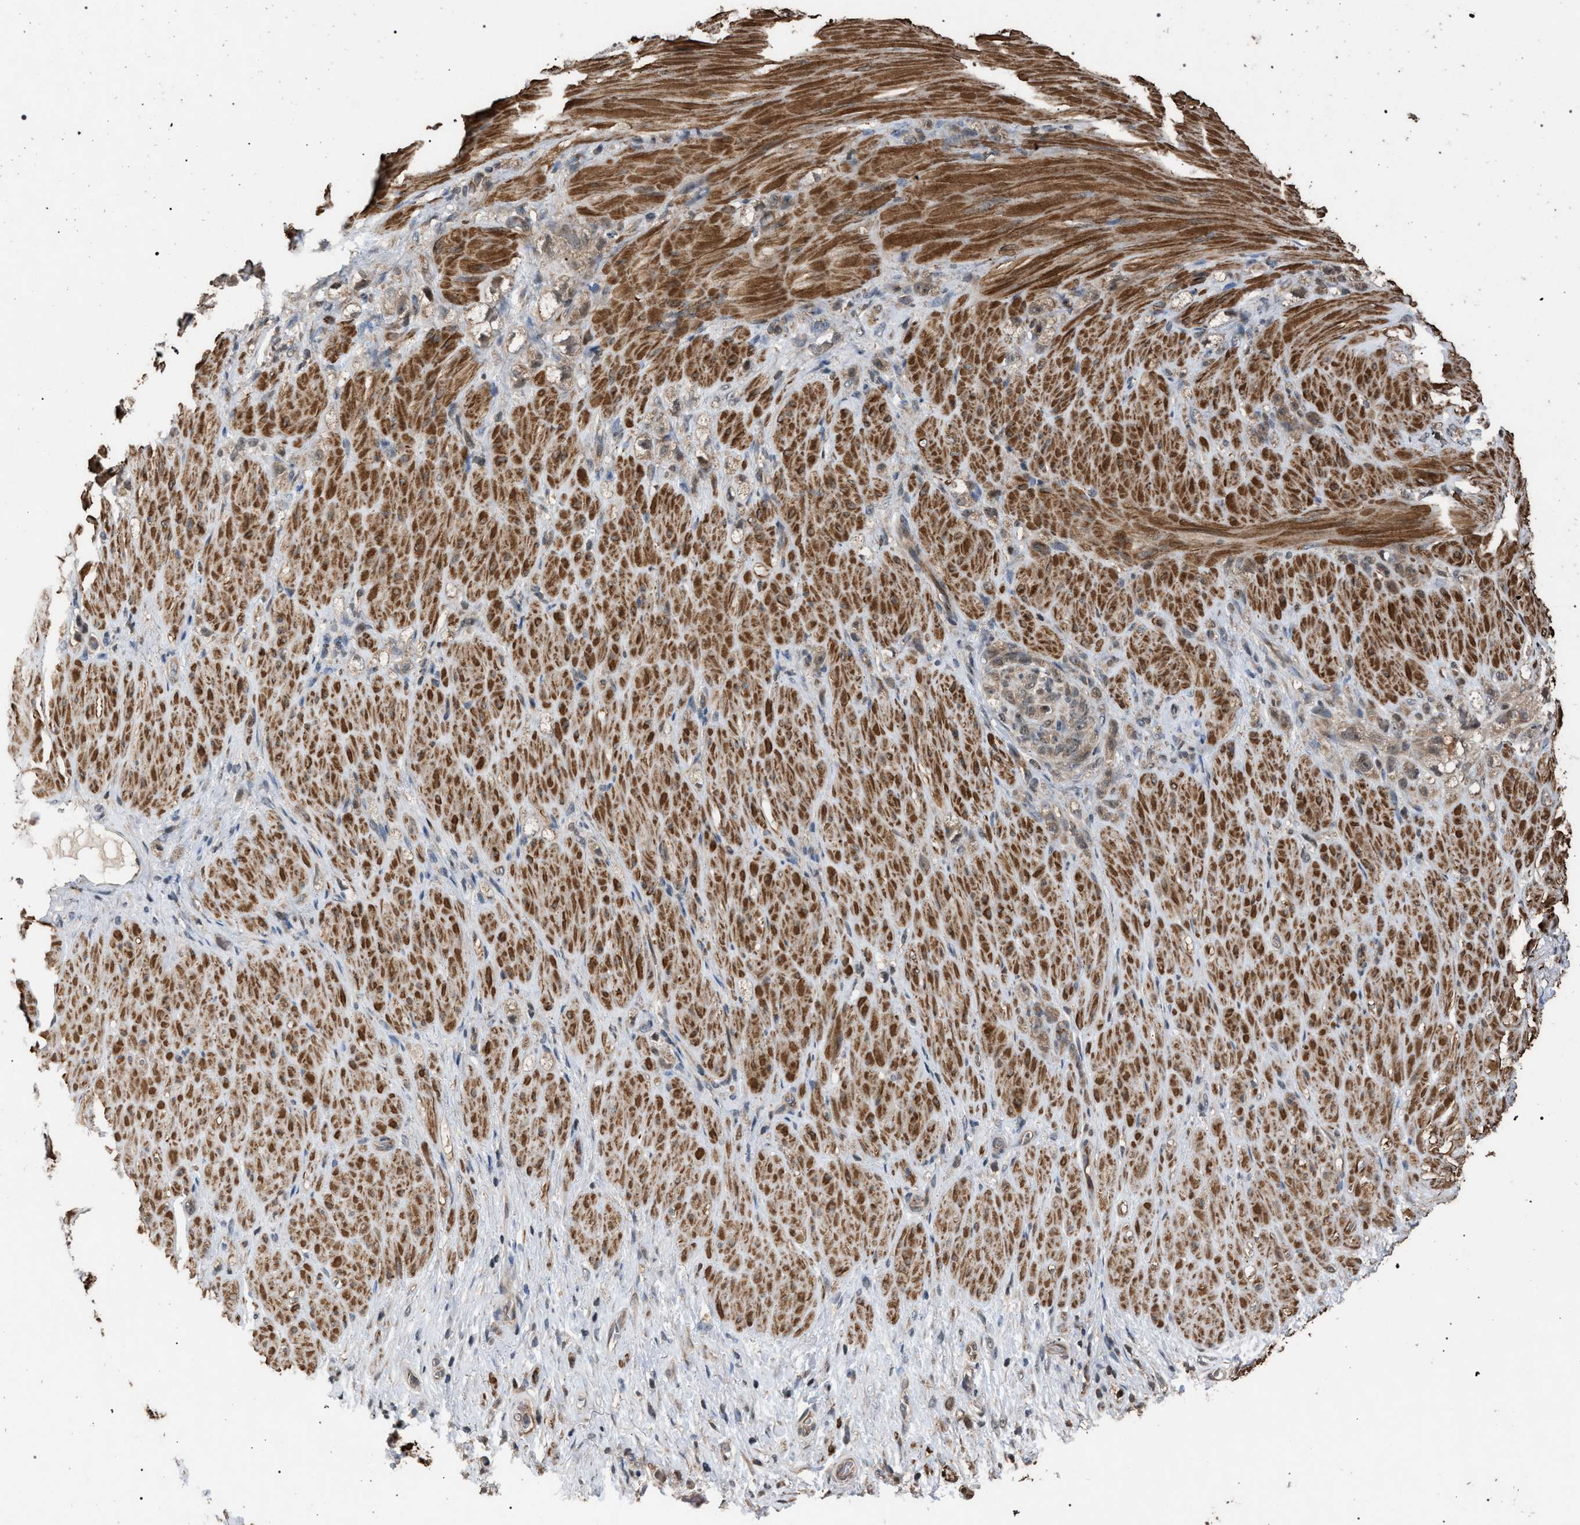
{"staining": {"intensity": "weak", "quantity": ">75%", "location": "cytoplasmic/membranous"}, "tissue": "stomach cancer", "cell_type": "Tumor cells", "image_type": "cancer", "snomed": [{"axis": "morphology", "description": "Normal tissue, NOS"}, {"axis": "morphology", "description": "Adenocarcinoma, NOS"}, {"axis": "topography", "description": "Stomach"}], "caption": "Immunohistochemistry (IHC) micrograph of stomach adenocarcinoma stained for a protein (brown), which exhibits low levels of weak cytoplasmic/membranous expression in about >75% of tumor cells.", "gene": "NAA35", "patient": {"sex": "male", "age": 82}}